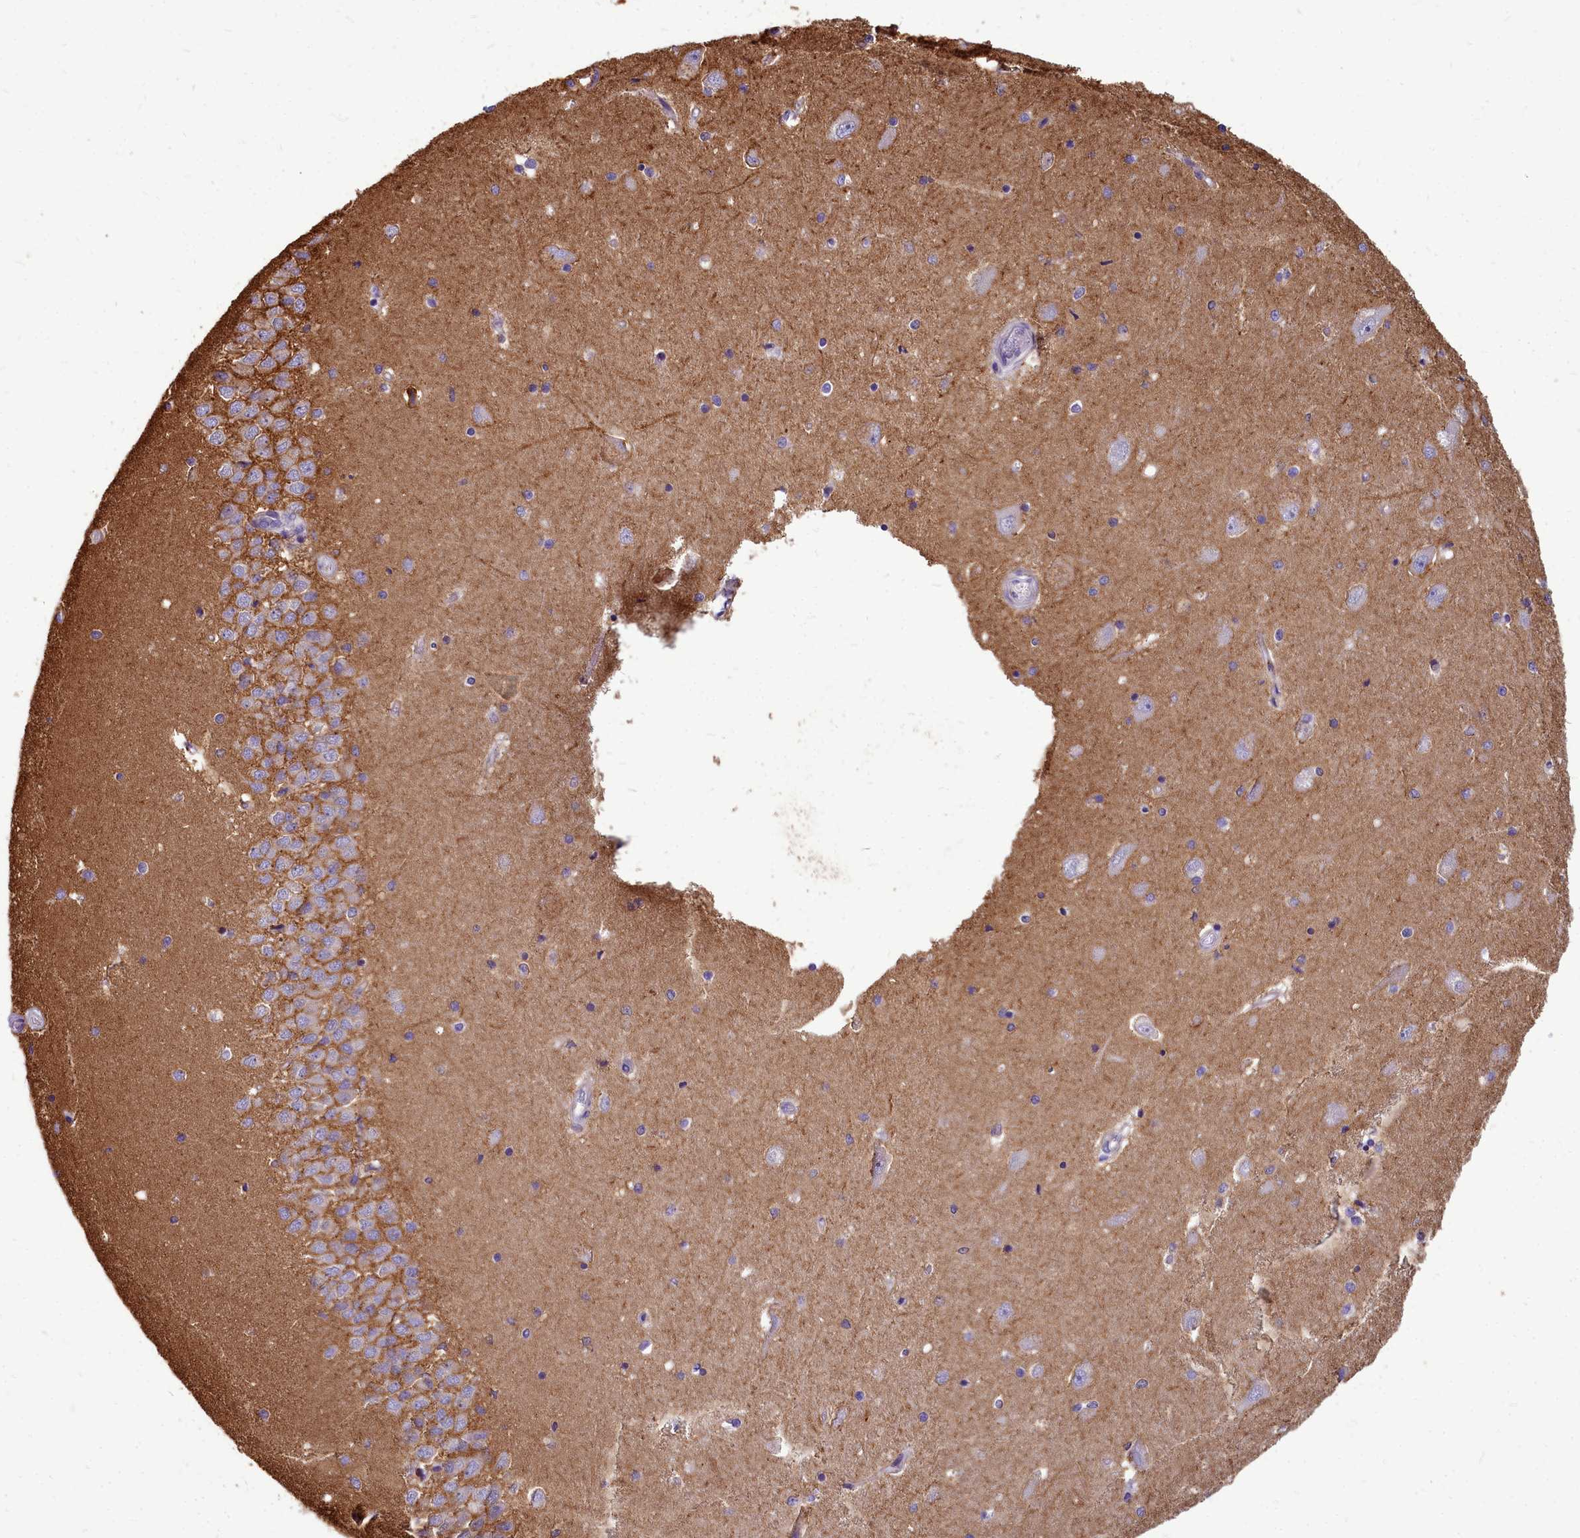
{"staining": {"intensity": "negative", "quantity": "none", "location": "none"}, "tissue": "hippocampus", "cell_type": "Glial cells", "image_type": "normal", "snomed": [{"axis": "morphology", "description": "Normal tissue, NOS"}, {"axis": "topography", "description": "Hippocampus"}], "caption": "The IHC micrograph has no significant expression in glial cells of hippocampus. (Stains: DAB immunohistochemistry (IHC) with hematoxylin counter stain, Microscopy: brightfield microscopy at high magnification).", "gene": "TTC5", "patient": {"sex": "male", "age": 45}}